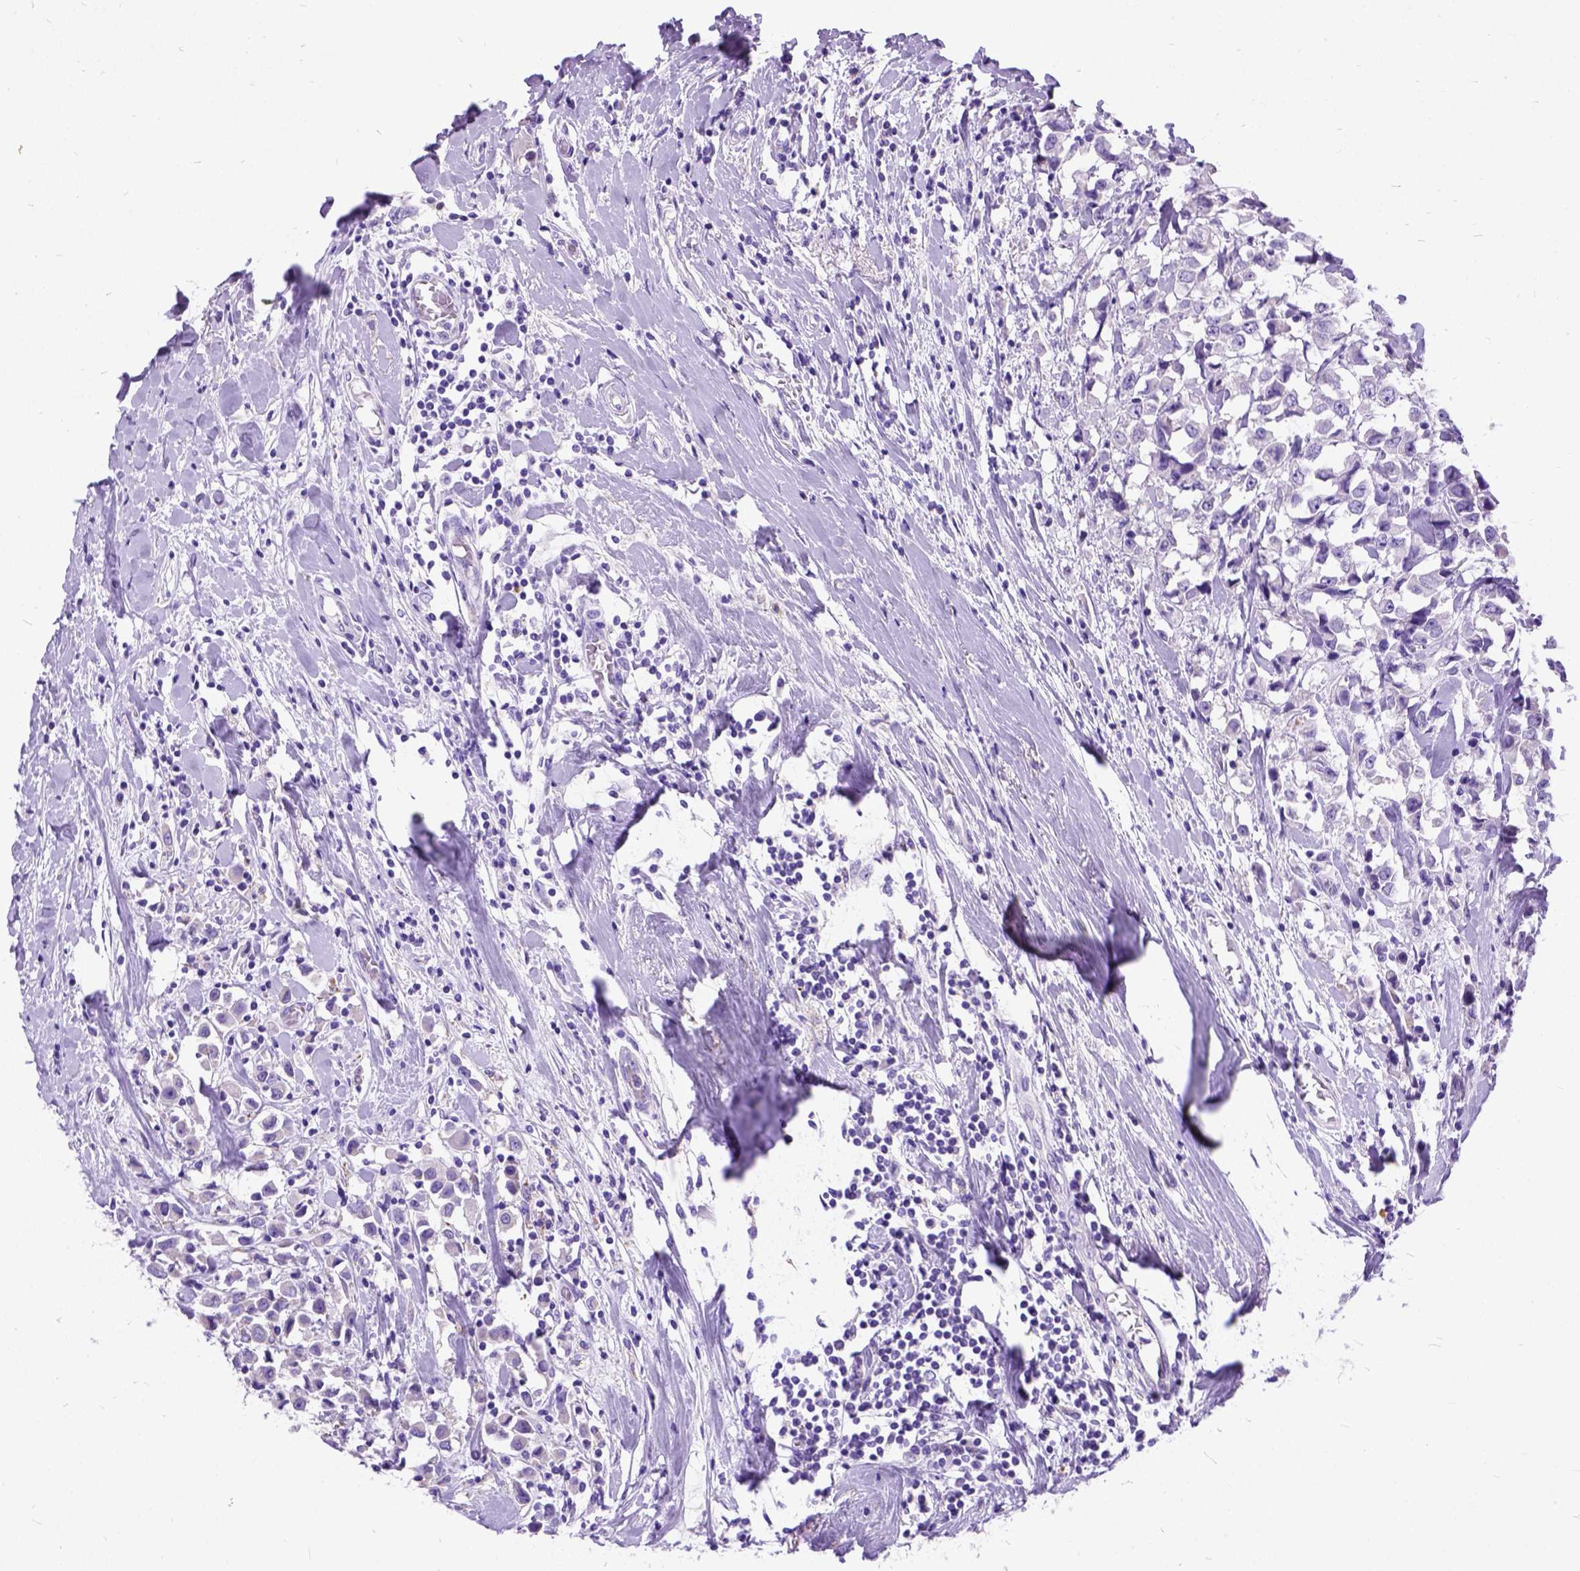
{"staining": {"intensity": "negative", "quantity": "none", "location": "none"}, "tissue": "breast cancer", "cell_type": "Tumor cells", "image_type": "cancer", "snomed": [{"axis": "morphology", "description": "Duct carcinoma"}, {"axis": "topography", "description": "Breast"}], "caption": "Breast infiltrating ductal carcinoma stained for a protein using IHC demonstrates no positivity tumor cells.", "gene": "CFAP54", "patient": {"sex": "female", "age": 61}}